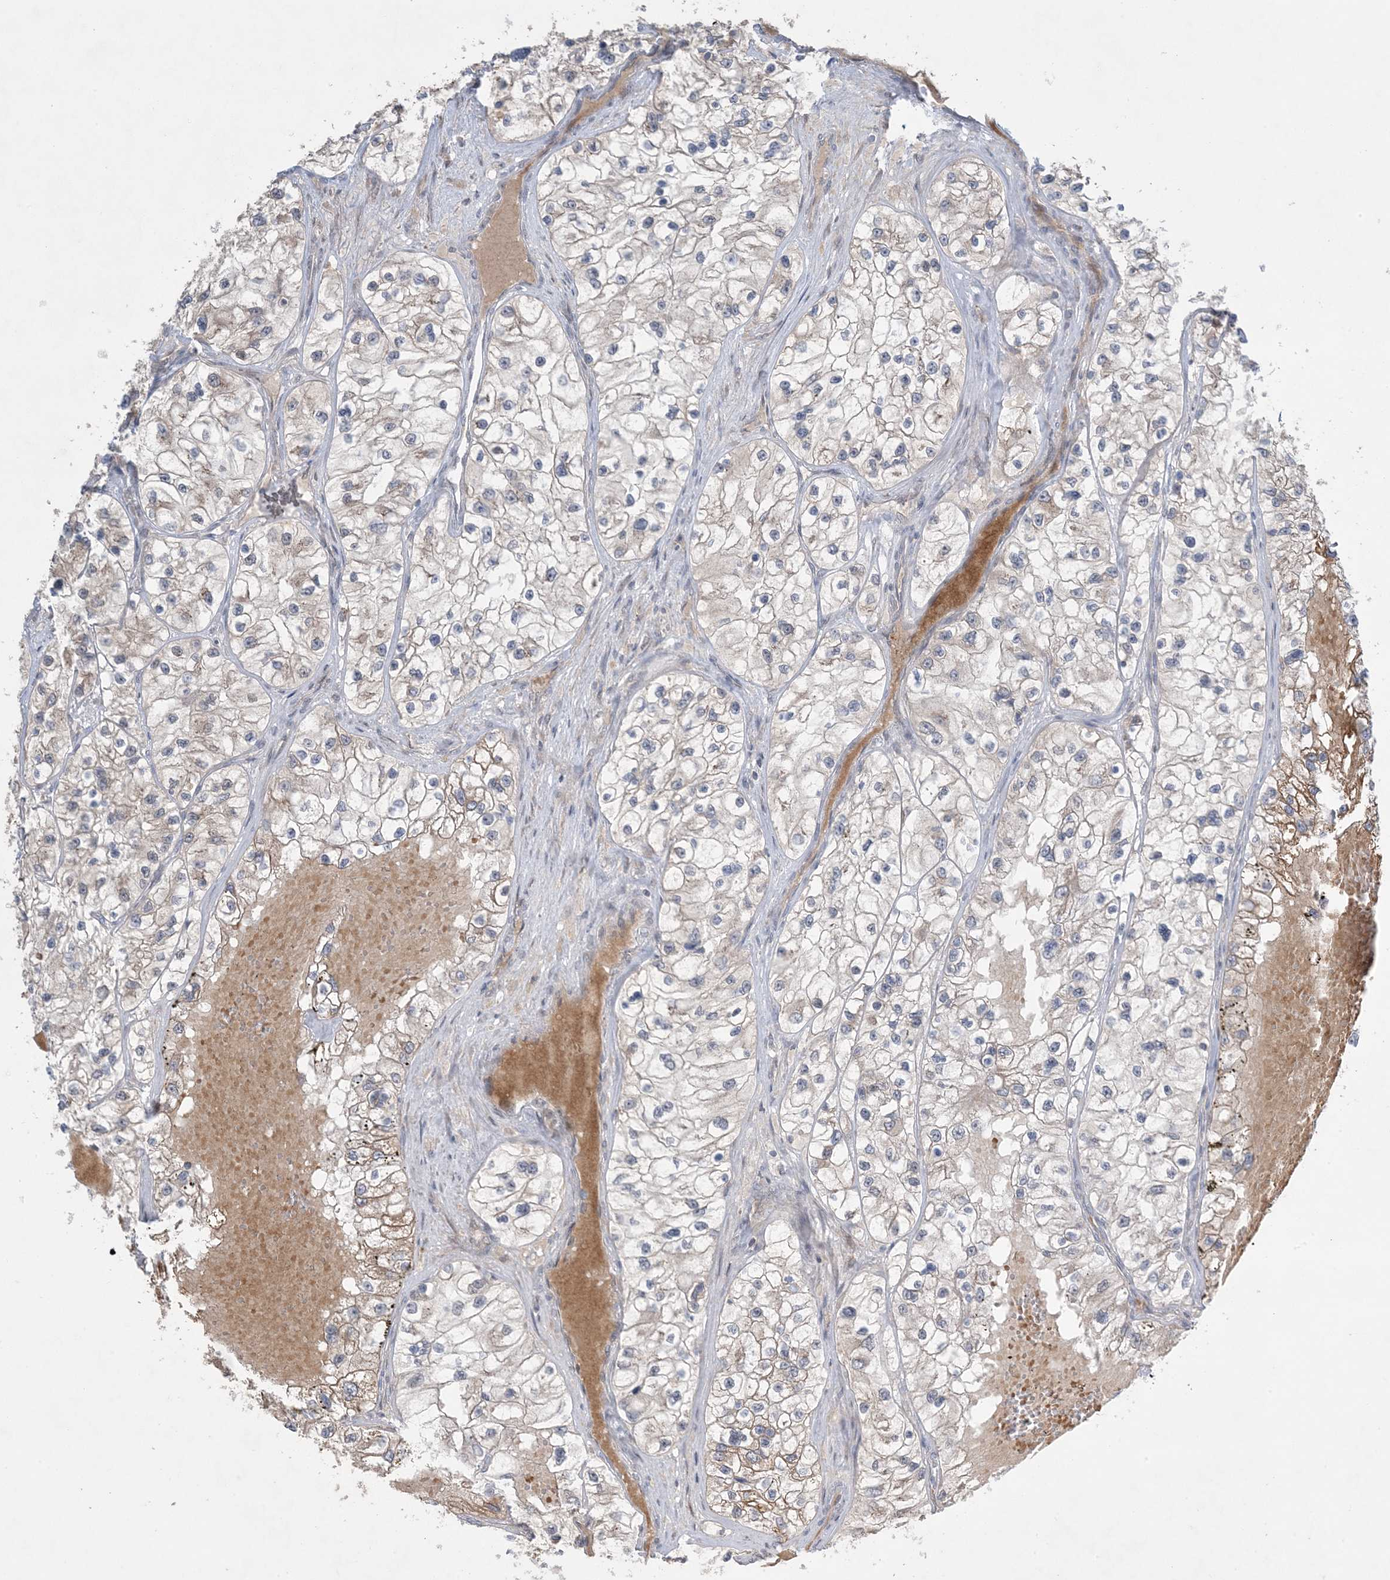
{"staining": {"intensity": "weak", "quantity": "<25%", "location": "cytoplasmic/membranous"}, "tissue": "renal cancer", "cell_type": "Tumor cells", "image_type": "cancer", "snomed": [{"axis": "morphology", "description": "Adenocarcinoma, NOS"}, {"axis": "topography", "description": "Kidney"}], "caption": "A micrograph of renal adenocarcinoma stained for a protein shows no brown staining in tumor cells. (DAB (3,3'-diaminobenzidine) immunohistochemistry with hematoxylin counter stain).", "gene": "MMGT1", "patient": {"sex": "female", "age": 57}}